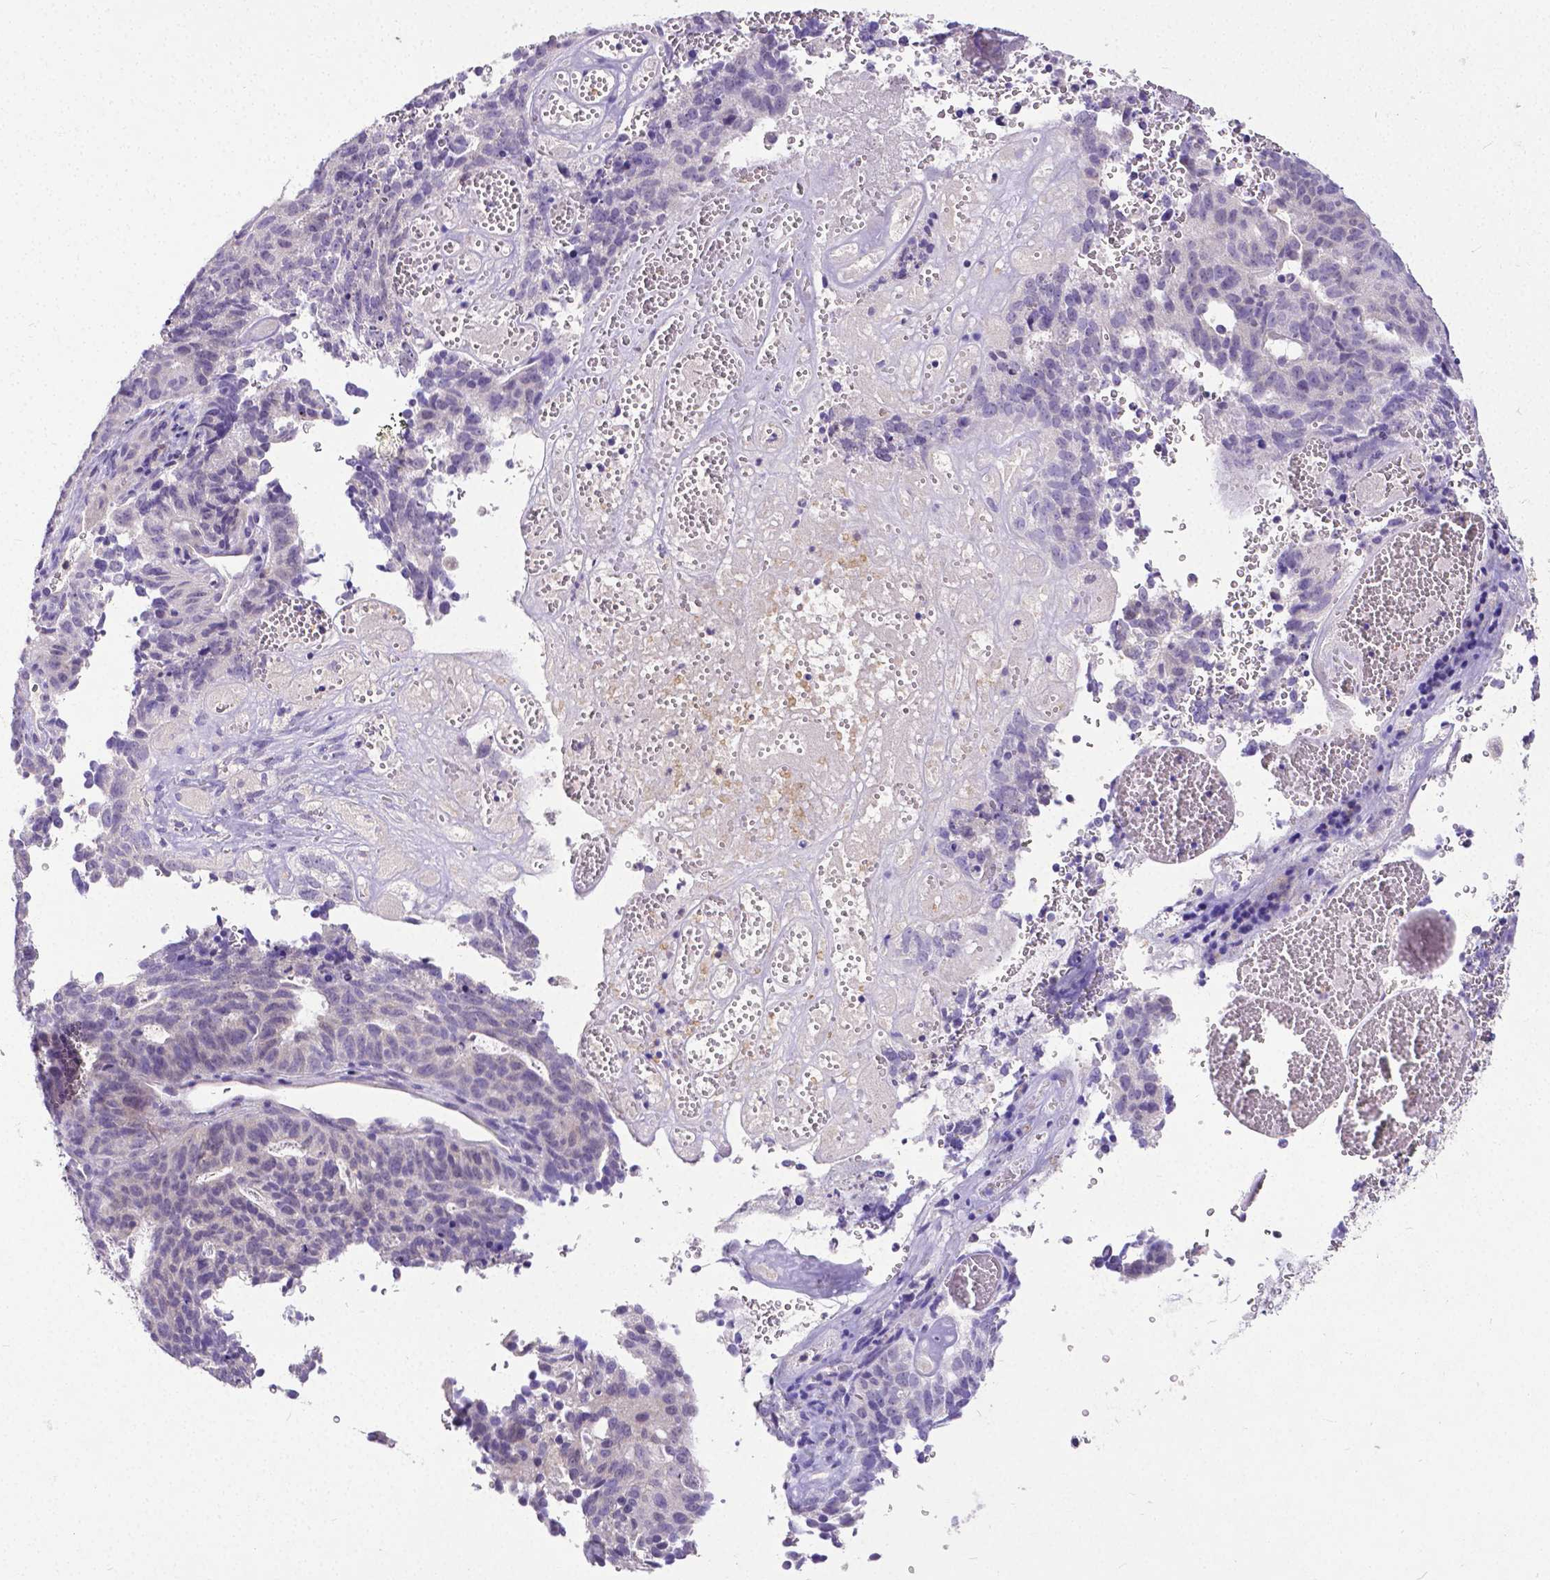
{"staining": {"intensity": "negative", "quantity": "none", "location": "none"}, "tissue": "cervical cancer", "cell_type": "Tumor cells", "image_type": "cancer", "snomed": [{"axis": "morphology", "description": "Adenocarcinoma, NOS"}, {"axis": "topography", "description": "Cervix"}], "caption": "IHC histopathology image of human adenocarcinoma (cervical) stained for a protein (brown), which reveals no staining in tumor cells.", "gene": "CD4", "patient": {"sex": "female", "age": 38}}